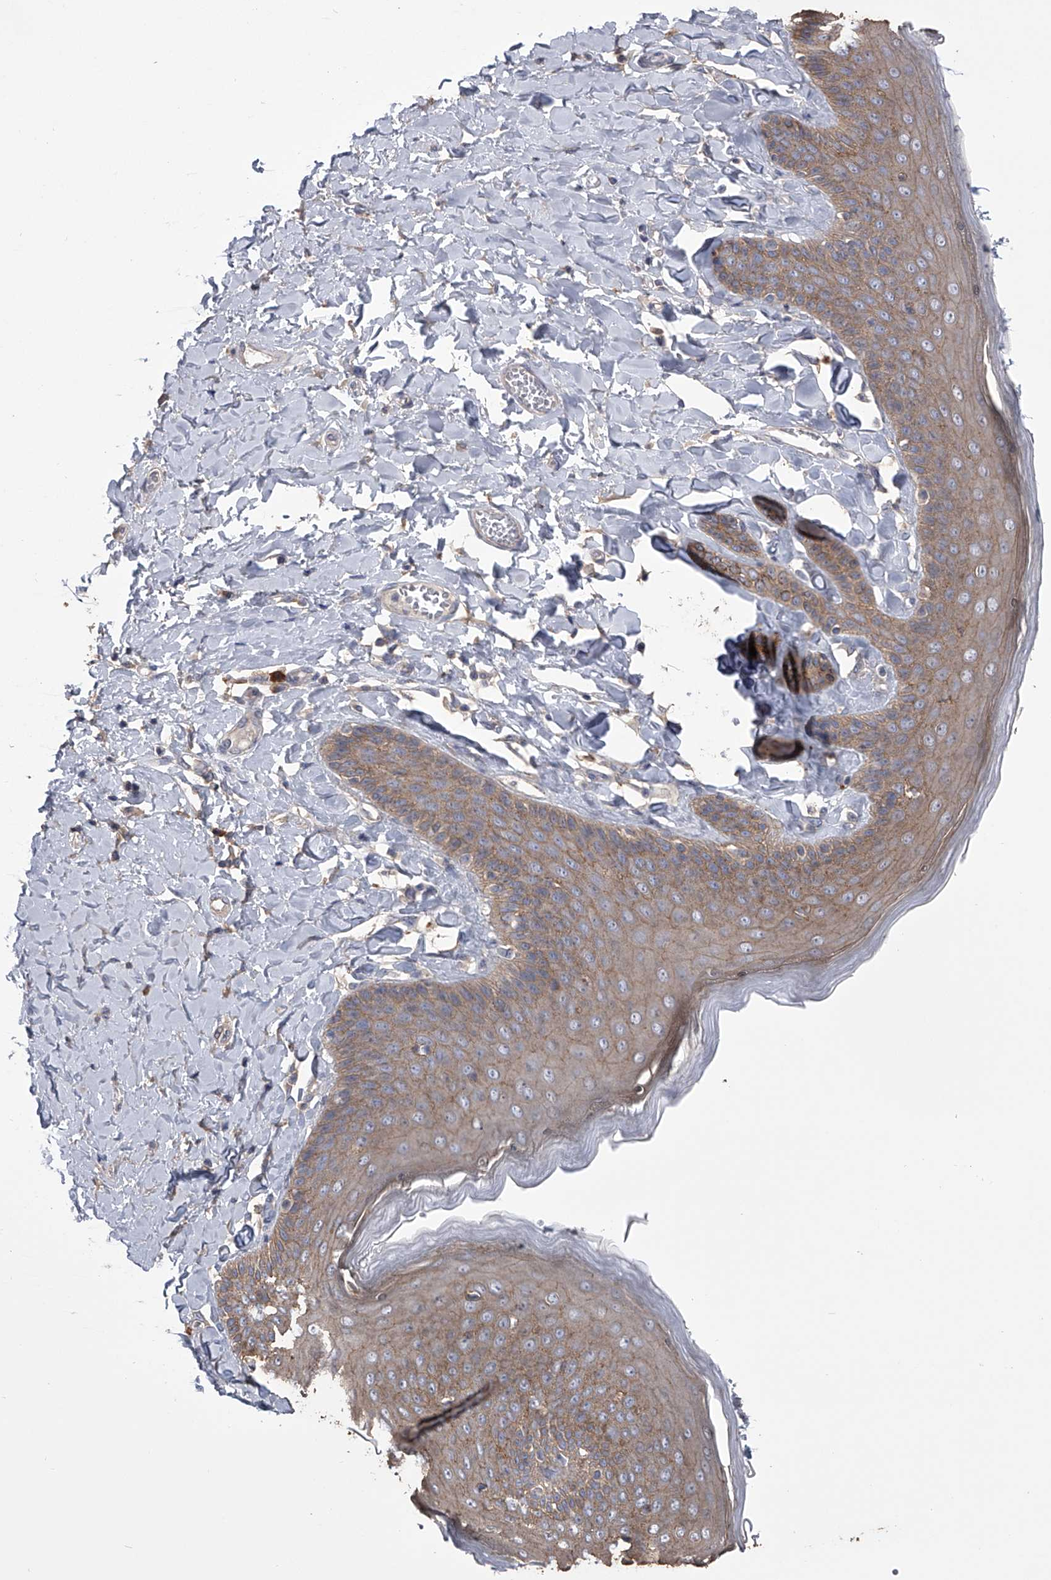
{"staining": {"intensity": "moderate", "quantity": ">75%", "location": "cytoplasmic/membranous"}, "tissue": "skin", "cell_type": "Epidermal cells", "image_type": "normal", "snomed": [{"axis": "morphology", "description": "Normal tissue, NOS"}, {"axis": "topography", "description": "Anal"}], "caption": "Immunohistochemical staining of unremarkable human skin exhibits >75% levels of moderate cytoplasmic/membranous protein positivity in approximately >75% of epidermal cells. The staining was performed using DAB (3,3'-diaminobenzidine), with brown indicating positive protein expression. Nuclei are stained blue with hematoxylin.", "gene": "ZNF343", "patient": {"sex": "male", "age": 69}}